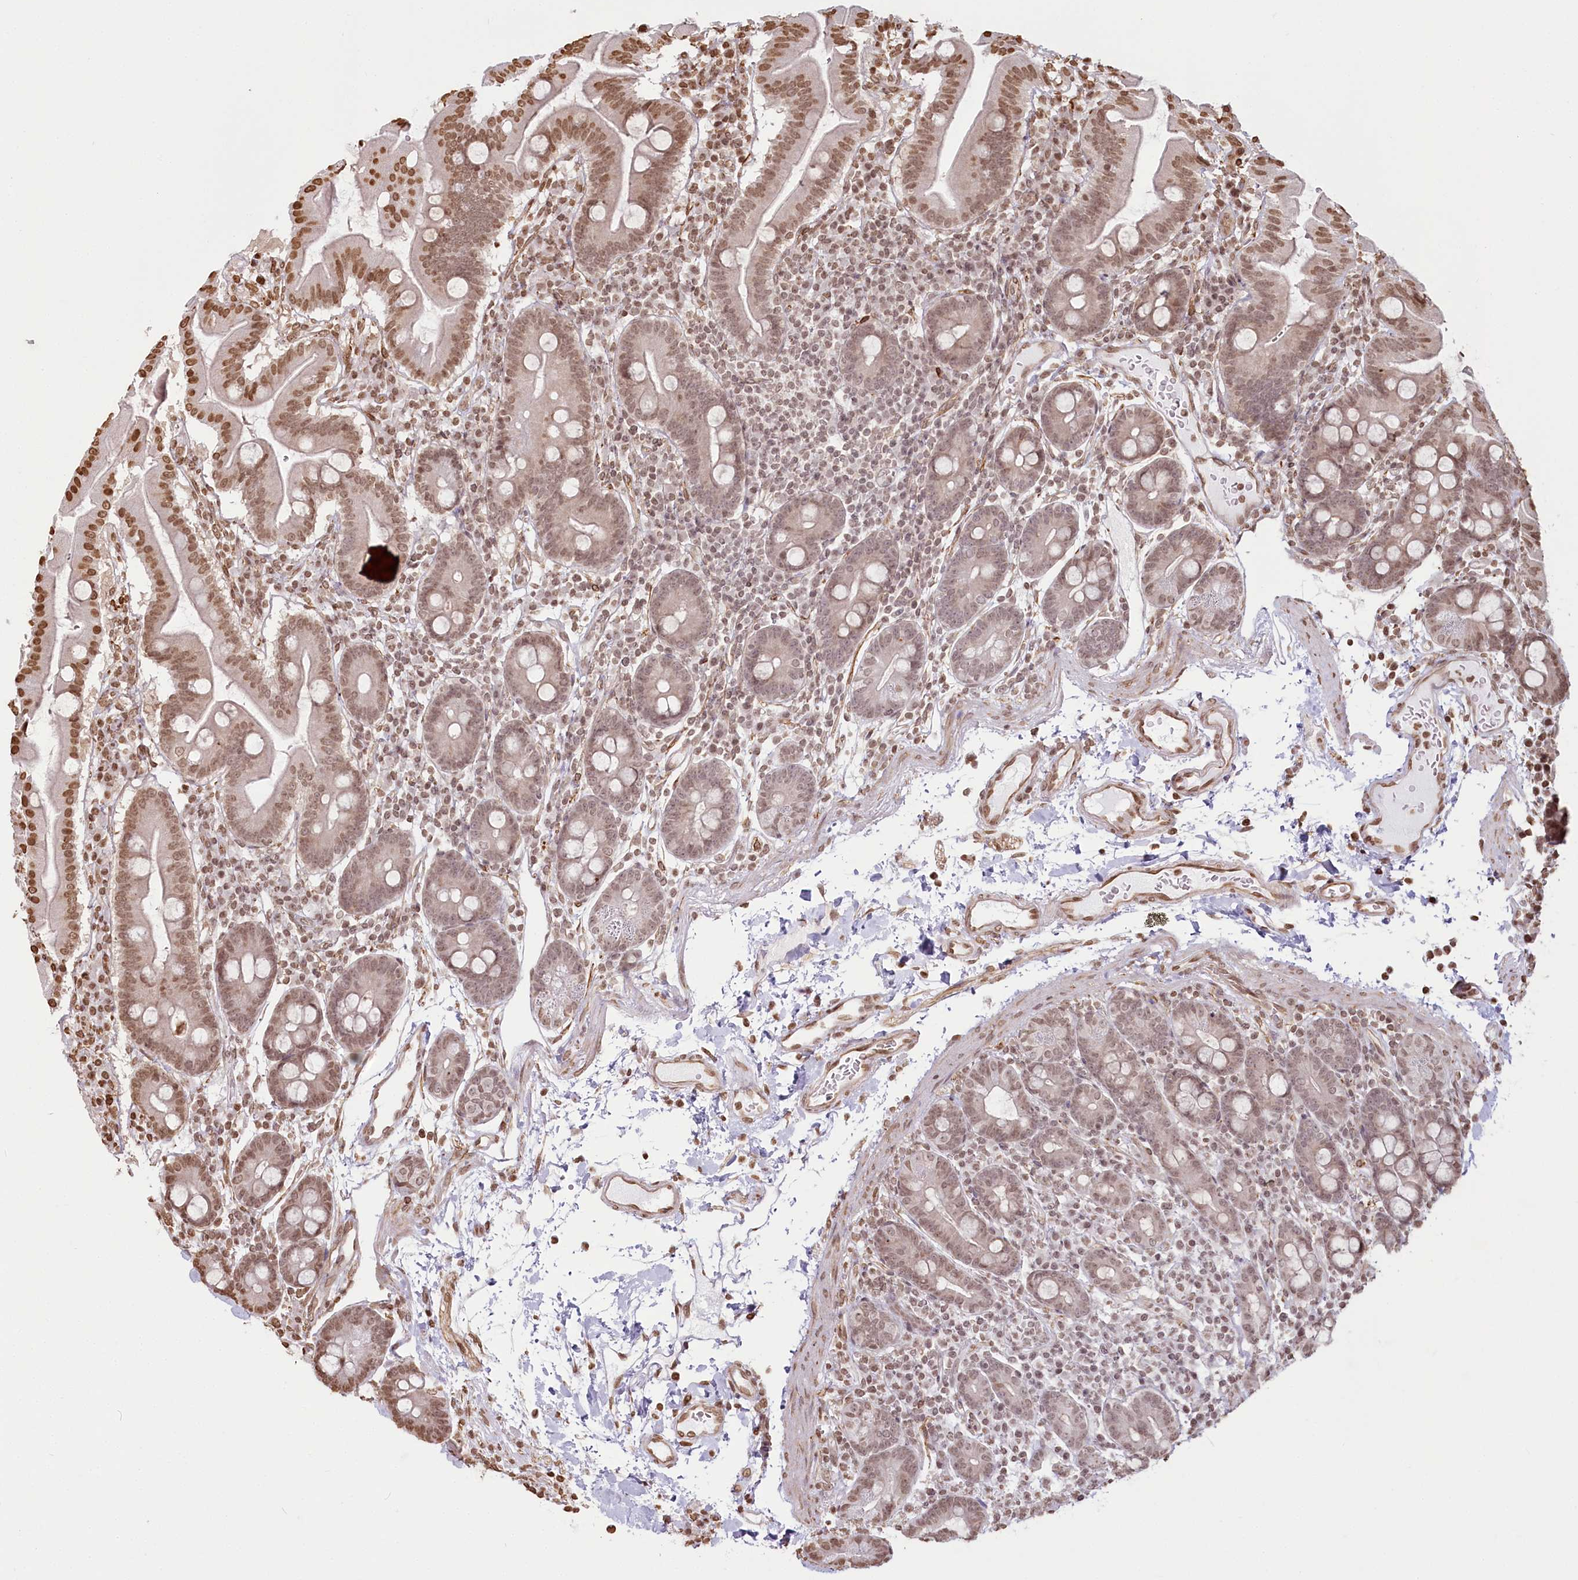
{"staining": {"intensity": "moderate", "quantity": ">75%", "location": "nuclear"}, "tissue": "duodenum", "cell_type": "Glandular cells", "image_type": "normal", "snomed": [{"axis": "morphology", "description": "Normal tissue, NOS"}, {"axis": "morphology", "description": "Adenocarcinoma, NOS"}, {"axis": "topography", "description": "Pancreas"}, {"axis": "topography", "description": "Duodenum"}], "caption": "This is an image of immunohistochemistry staining of normal duodenum, which shows moderate expression in the nuclear of glandular cells.", "gene": "FAM13A", "patient": {"sex": "male", "age": 50}}